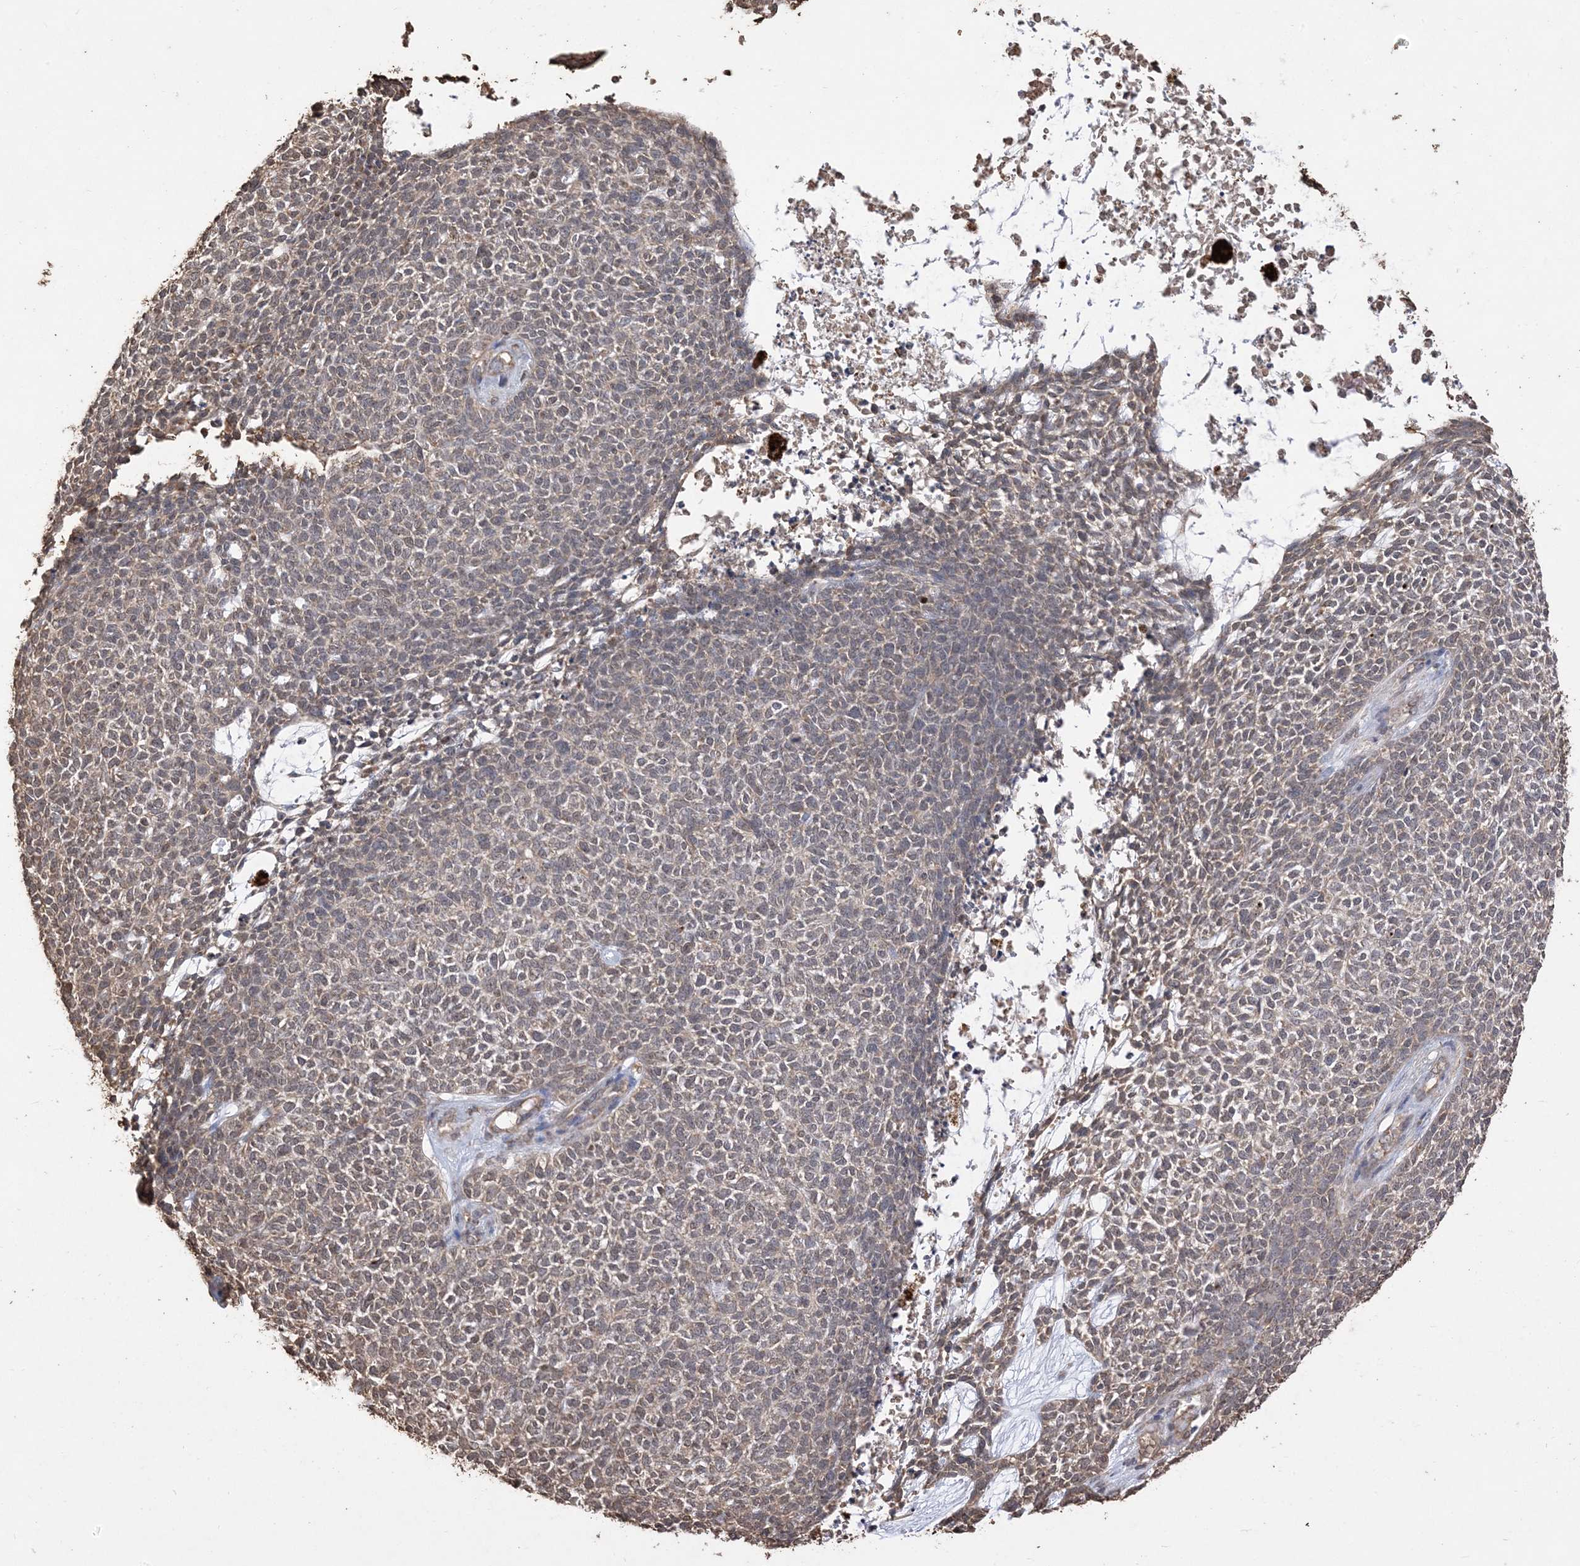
{"staining": {"intensity": "weak", "quantity": "25%-75%", "location": "cytoplasmic/membranous"}, "tissue": "skin cancer", "cell_type": "Tumor cells", "image_type": "cancer", "snomed": [{"axis": "morphology", "description": "Basal cell carcinoma"}, {"axis": "topography", "description": "Skin"}], "caption": "Protein staining by immunohistochemistry shows weak cytoplasmic/membranous staining in about 25%-75% of tumor cells in skin basal cell carcinoma.", "gene": "HPS4", "patient": {"sex": "female", "age": 84}}